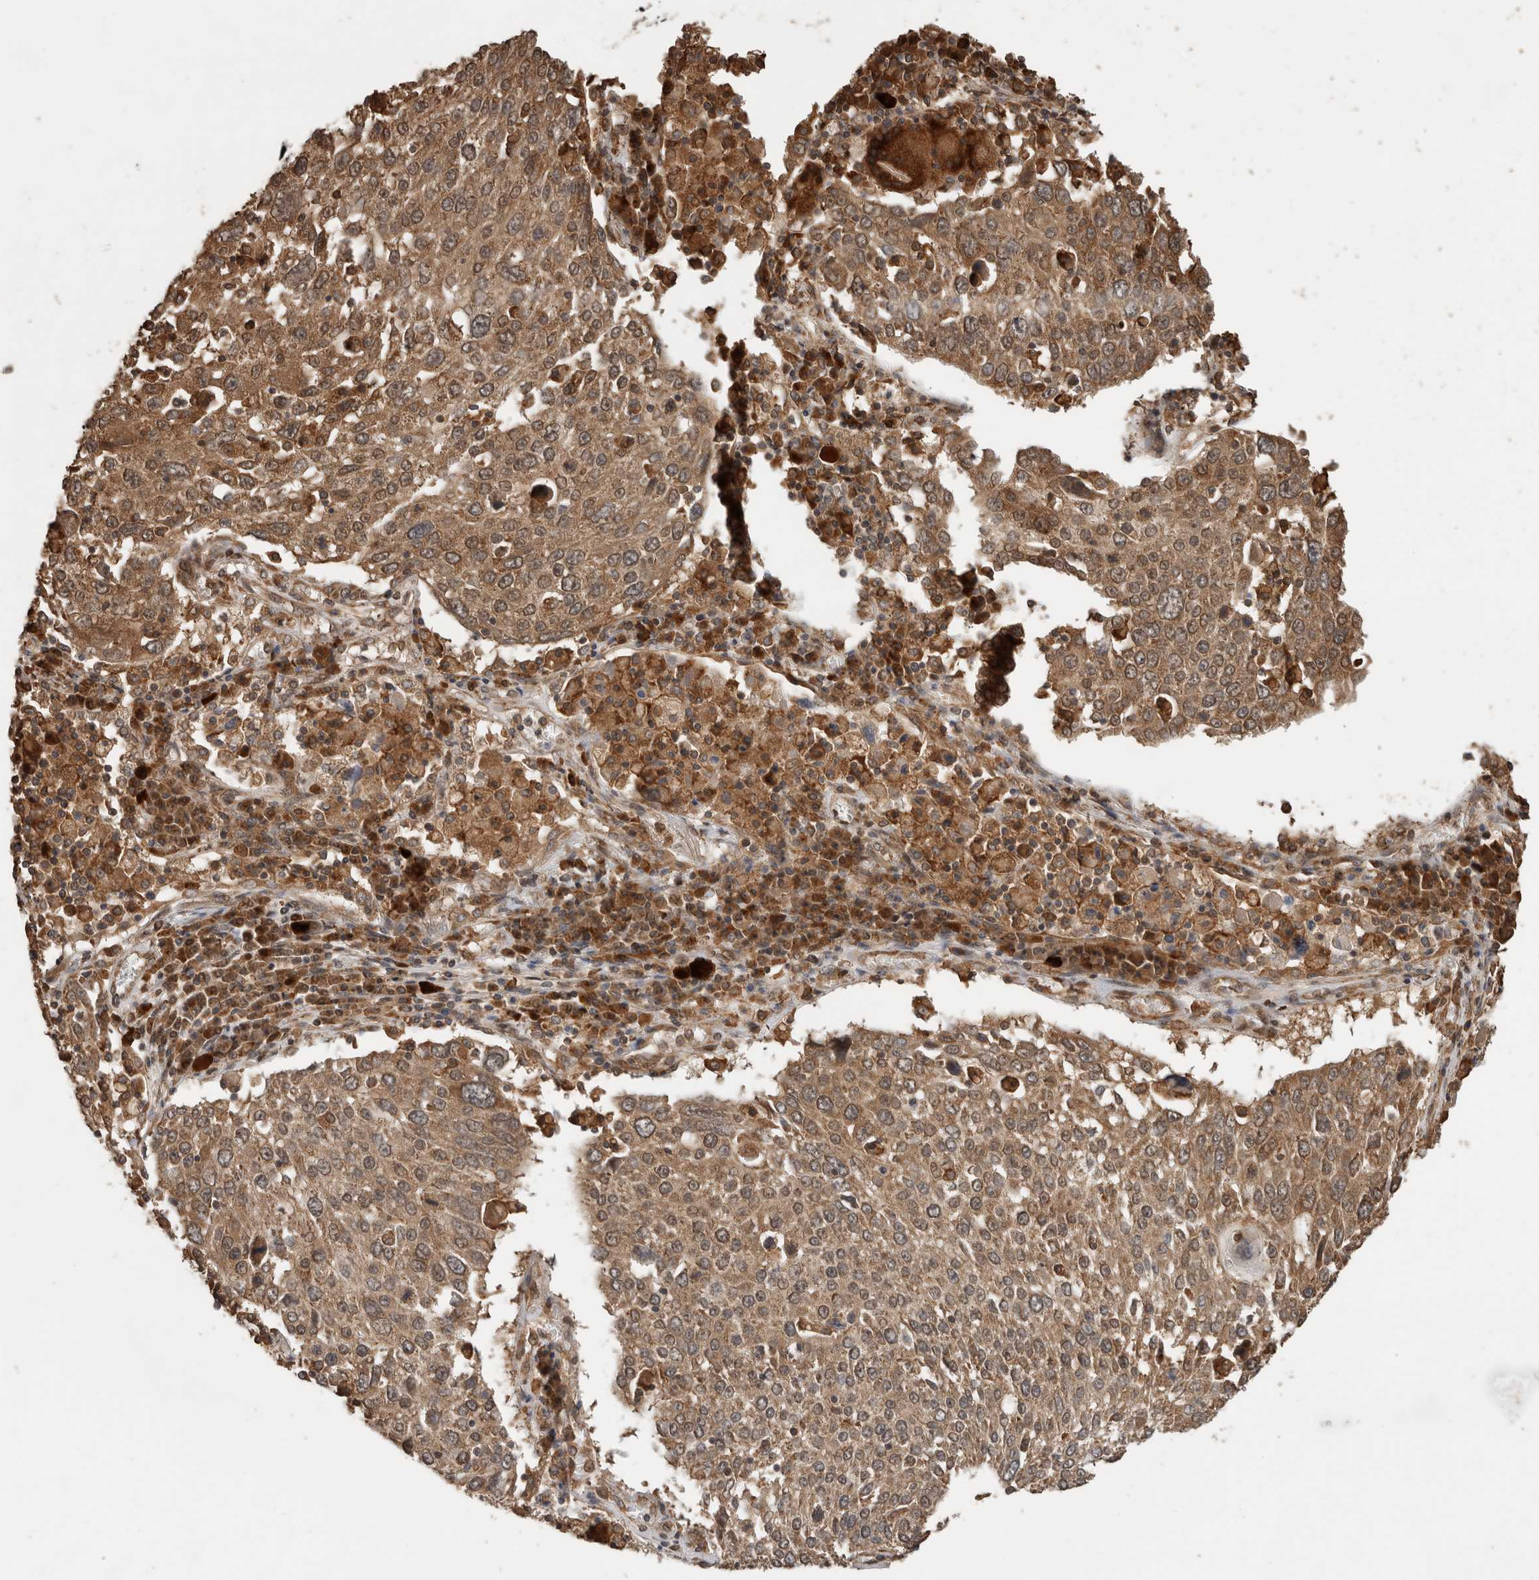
{"staining": {"intensity": "moderate", "quantity": ">75%", "location": "cytoplasmic/membranous"}, "tissue": "lung cancer", "cell_type": "Tumor cells", "image_type": "cancer", "snomed": [{"axis": "morphology", "description": "Squamous cell carcinoma, NOS"}, {"axis": "topography", "description": "Lung"}], "caption": "Human lung squamous cell carcinoma stained with a brown dye displays moderate cytoplasmic/membranous positive positivity in about >75% of tumor cells.", "gene": "OTUD7B", "patient": {"sex": "male", "age": 65}}